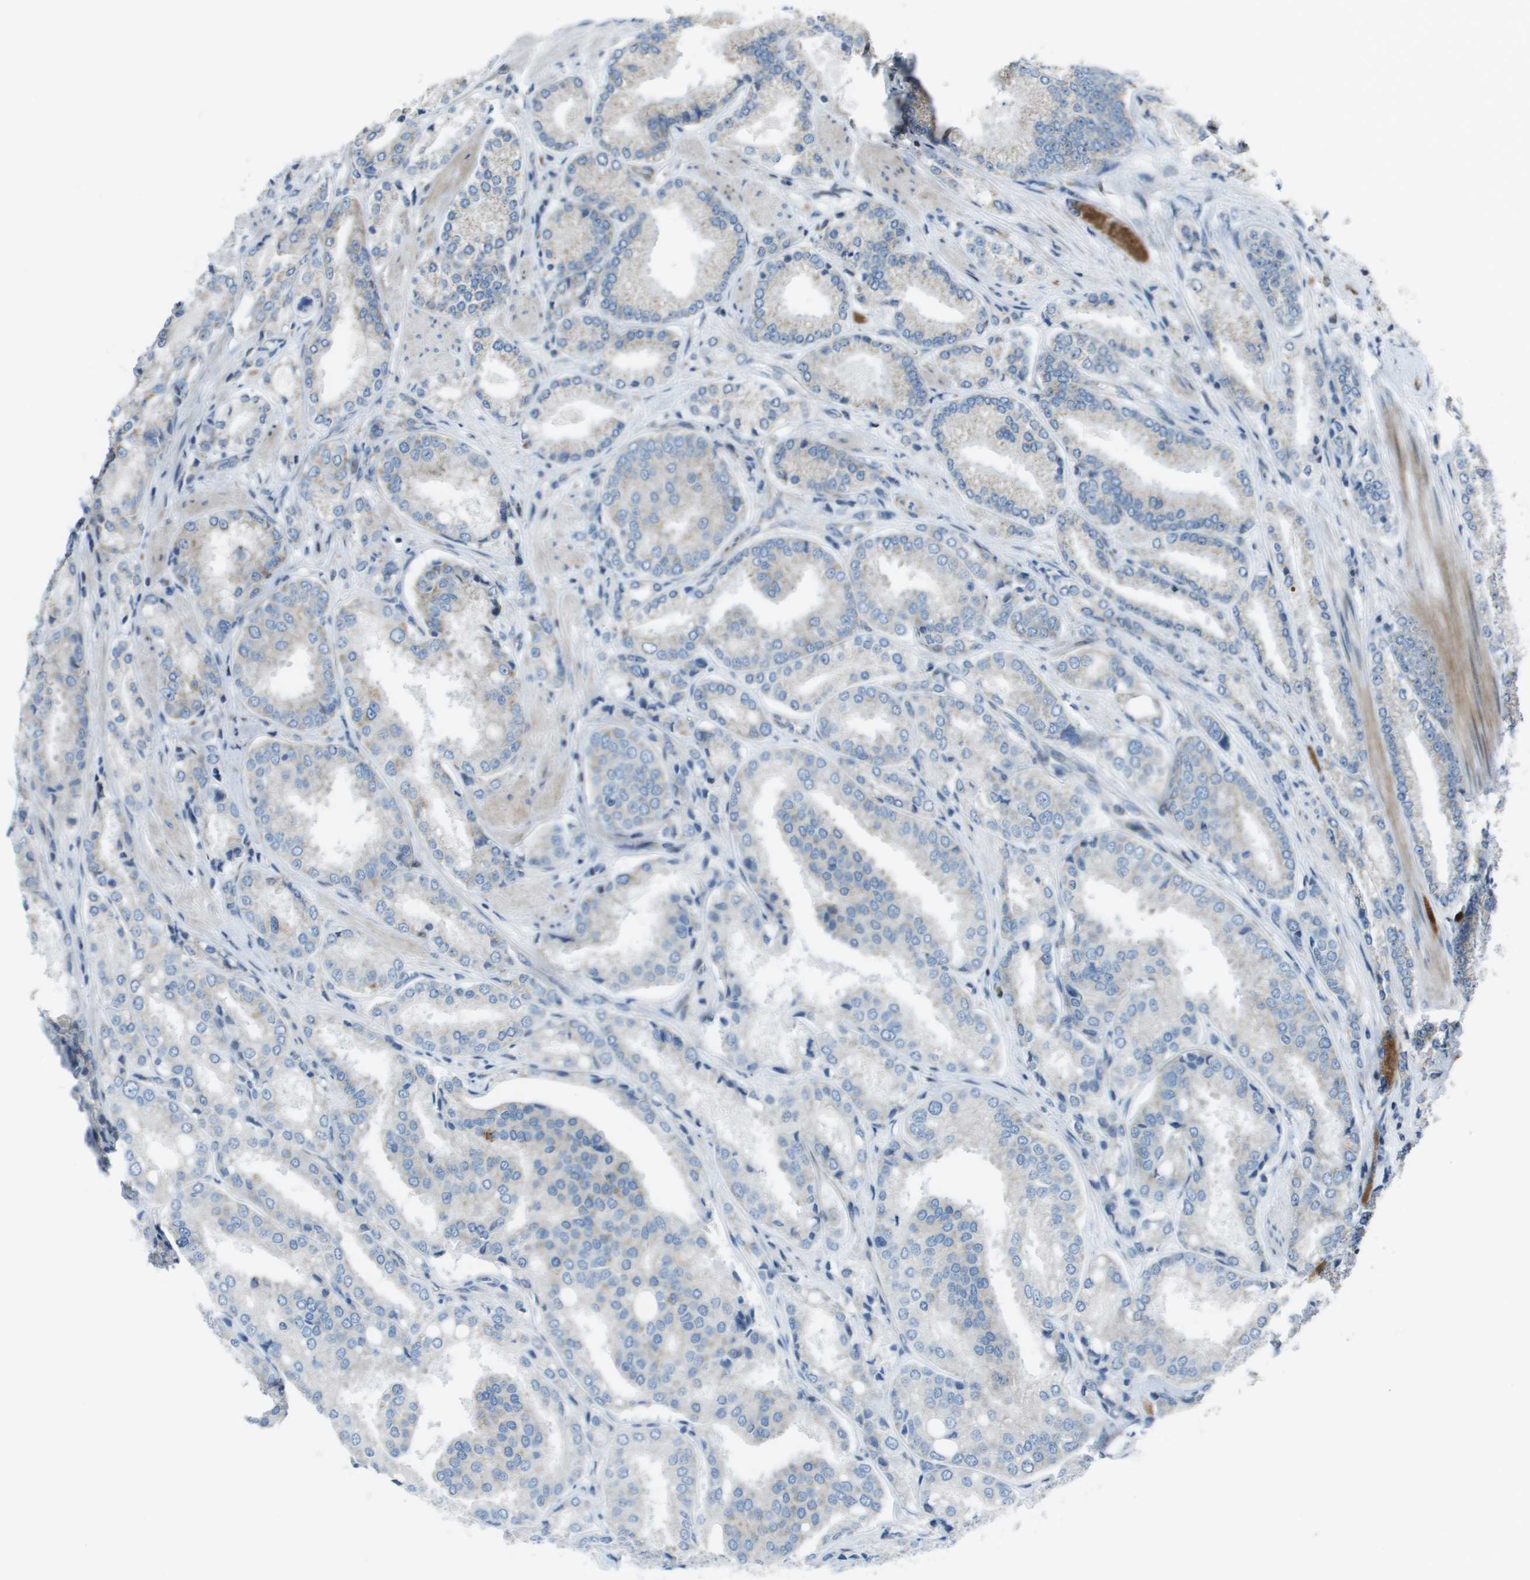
{"staining": {"intensity": "negative", "quantity": "none", "location": "none"}, "tissue": "prostate cancer", "cell_type": "Tumor cells", "image_type": "cancer", "snomed": [{"axis": "morphology", "description": "Adenocarcinoma, High grade"}, {"axis": "topography", "description": "Prostate"}], "caption": "Tumor cells show no significant staining in prostate cancer.", "gene": "MGAT3", "patient": {"sex": "male", "age": 50}}